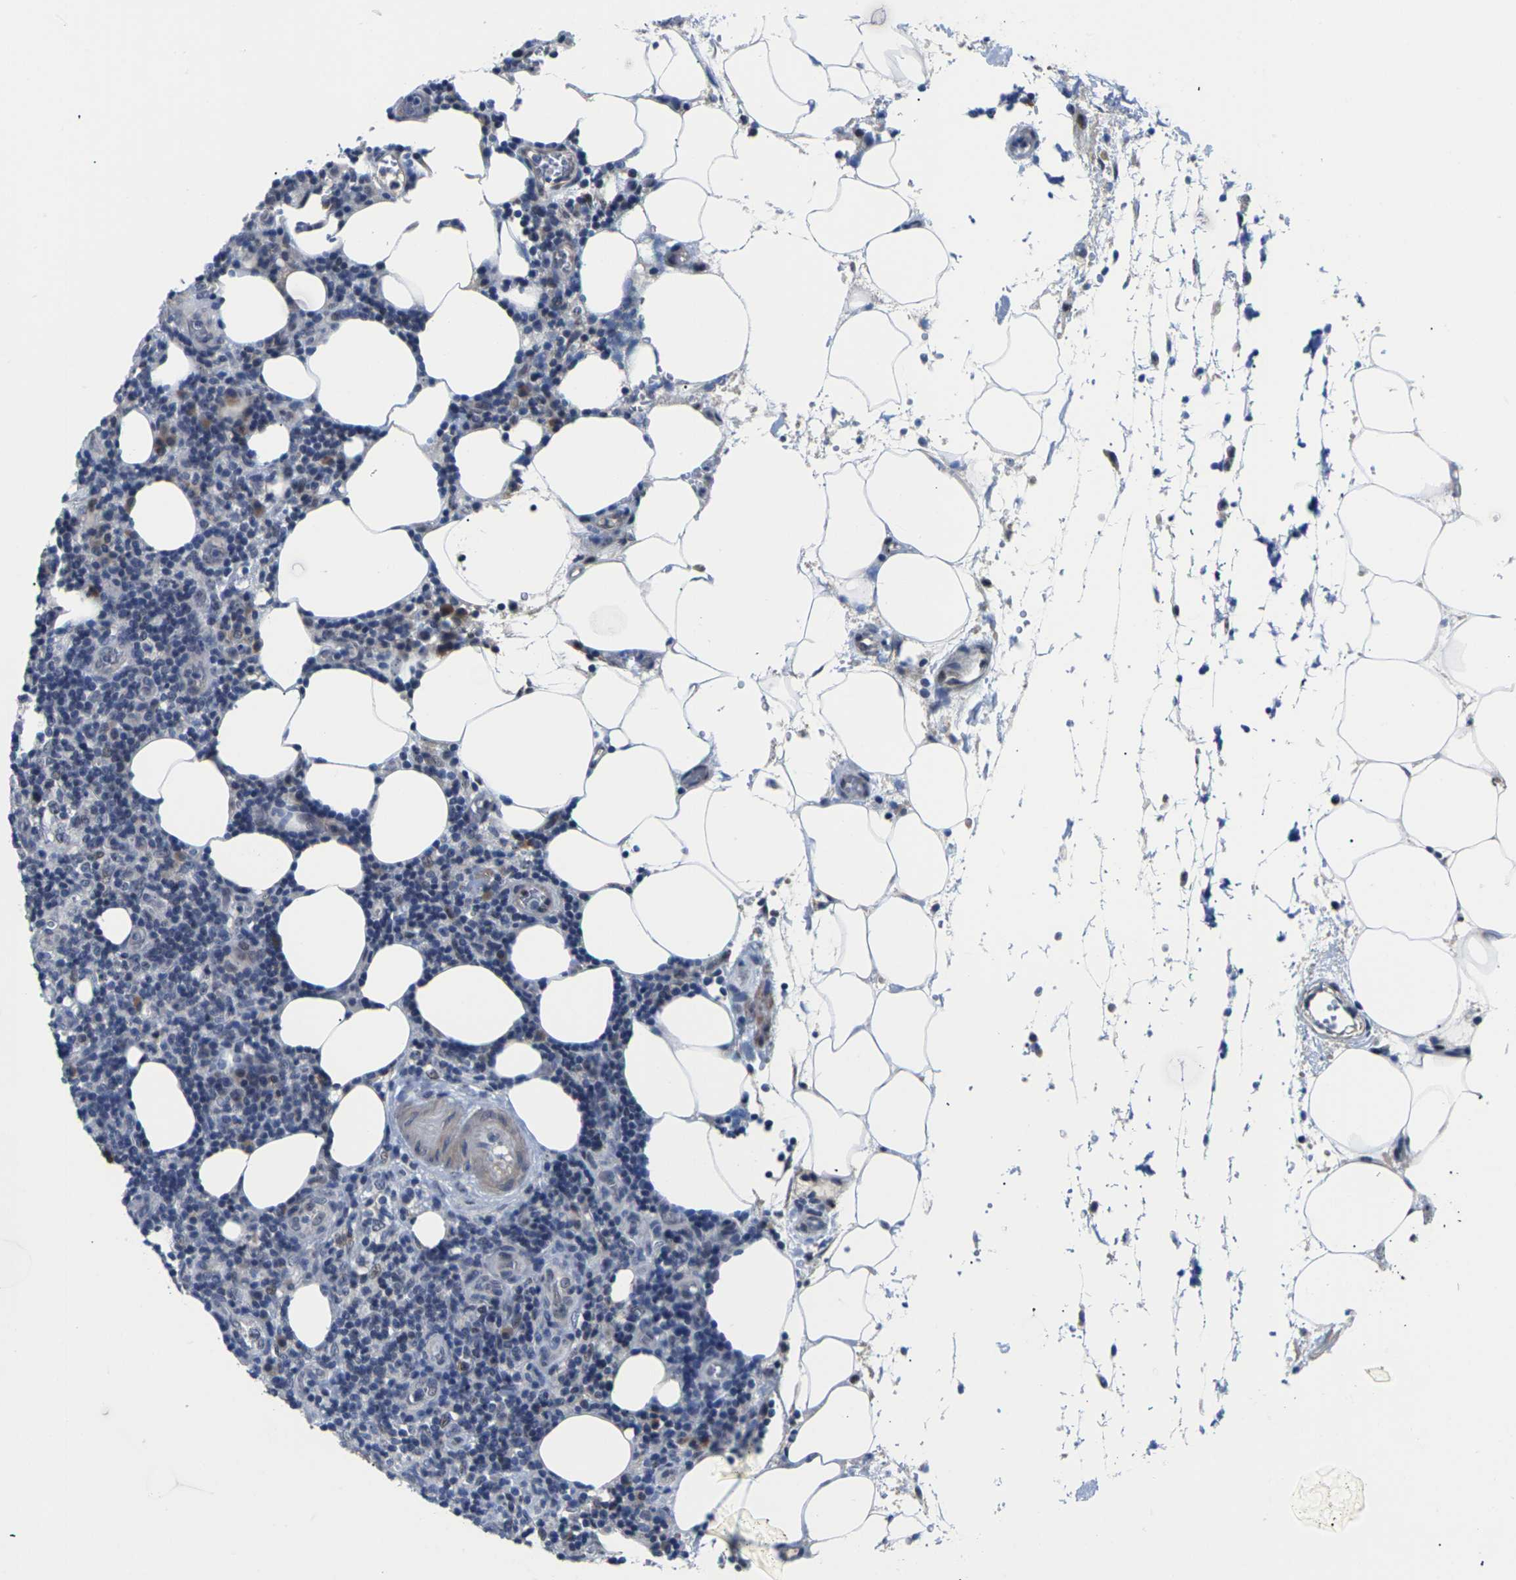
{"staining": {"intensity": "weak", "quantity": "<25%", "location": "cytoplasmic/membranous"}, "tissue": "lymphoma", "cell_type": "Tumor cells", "image_type": "cancer", "snomed": [{"axis": "morphology", "description": "Malignant lymphoma, non-Hodgkin's type, High grade"}, {"axis": "topography", "description": "Lymph node"}], "caption": "Tumor cells are negative for protein expression in human lymphoma.", "gene": "ST6GAL2", "patient": {"sex": "female", "age": 76}}